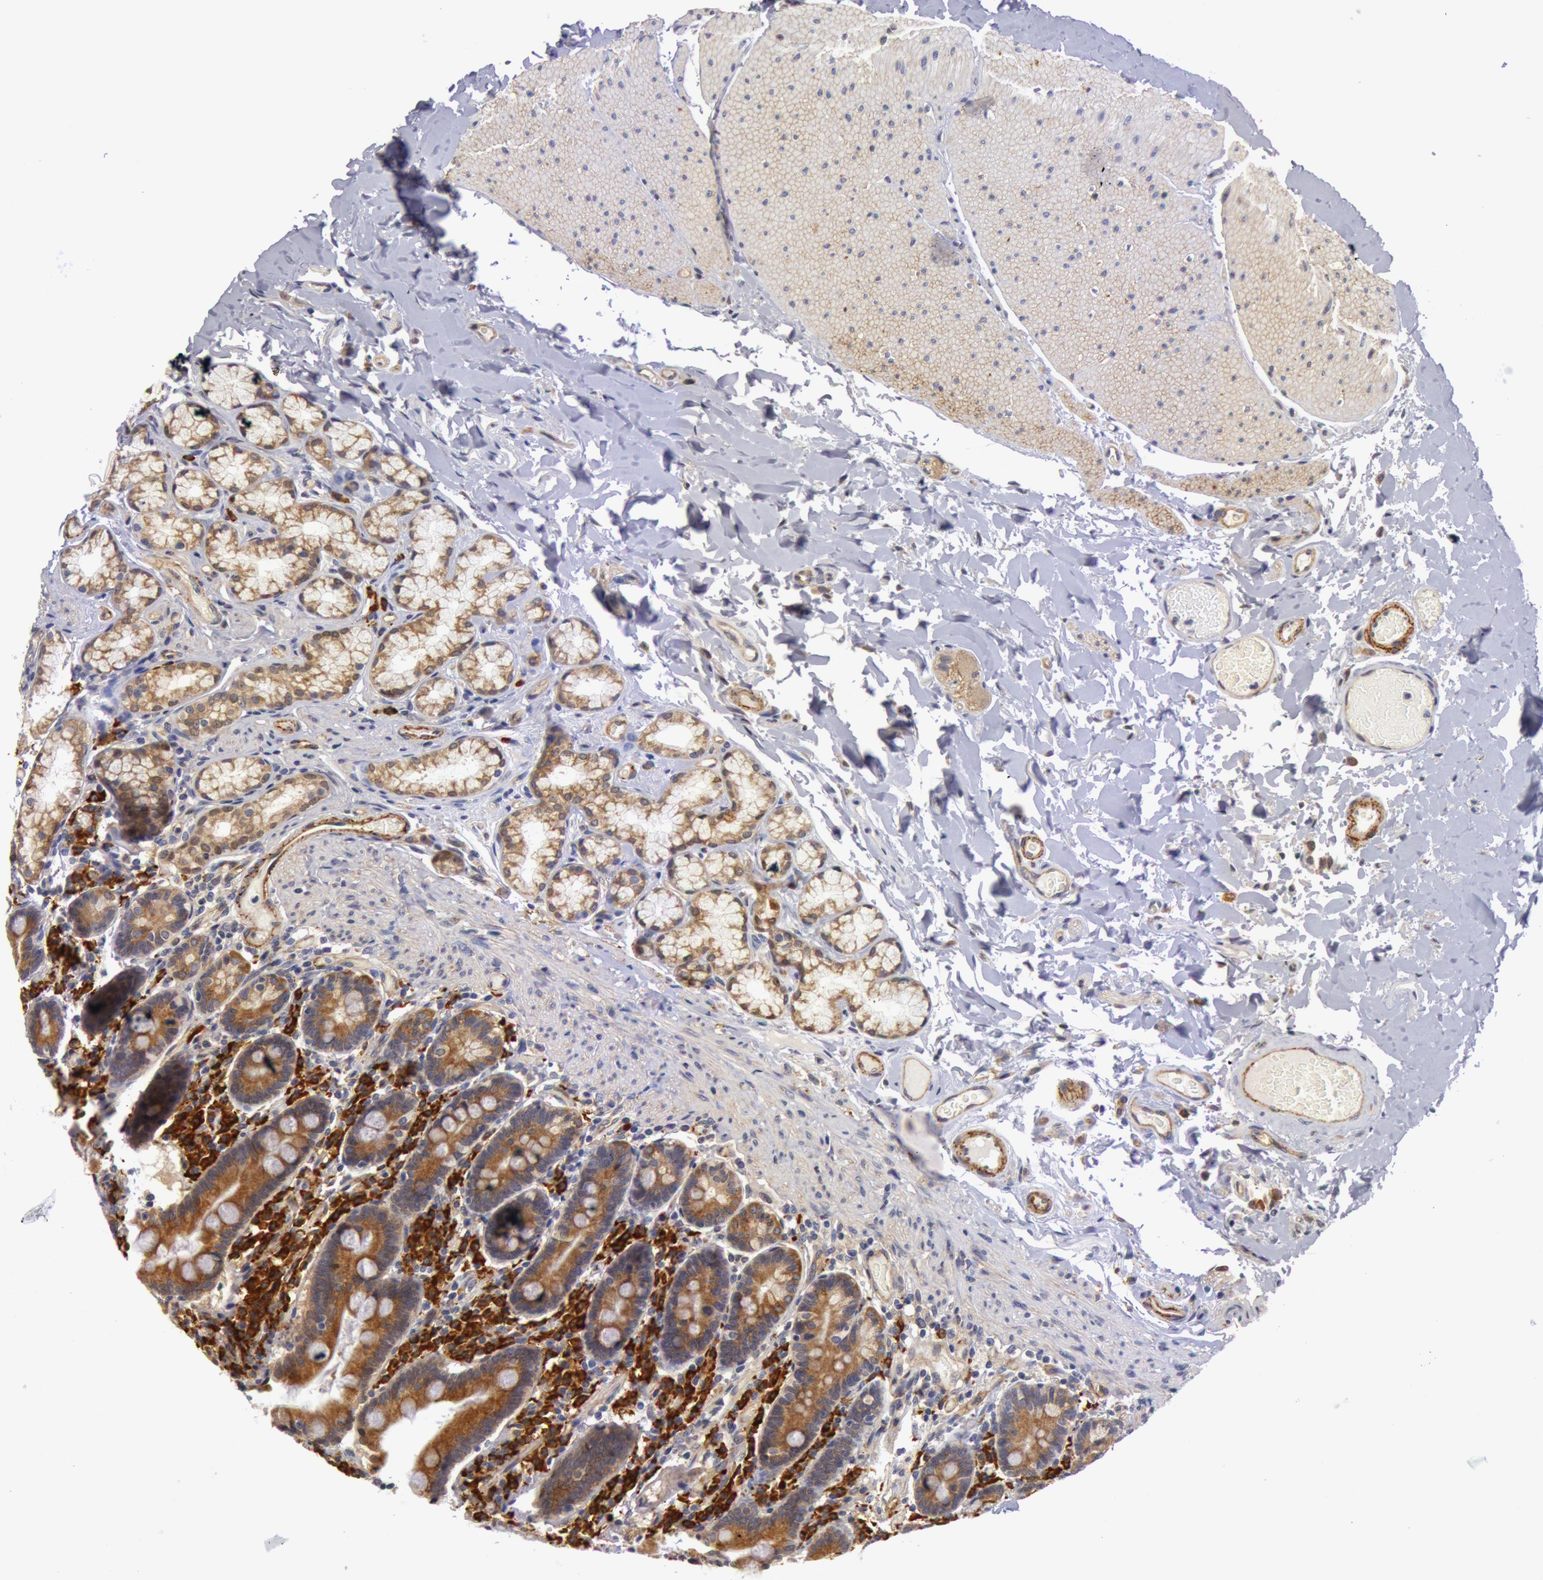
{"staining": {"intensity": "weak", "quantity": ">75%", "location": "cytoplasmic/membranous"}, "tissue": "duodenum", "cell_type": "Glandular cells", "image_type": "normal", "snomed": [{"axis": "morphology", "description": "Normal tissue, NOS"}, {"axis": "topography", "description": "Duodenum"}], "caption": "Protein expression analysis of benign human duodenum reveals weak cytoplasmic/membranous staining in approximately >75% of glandular cells.", "gene": "IL23A", "patient": {"sex": "male", "age": 73}}